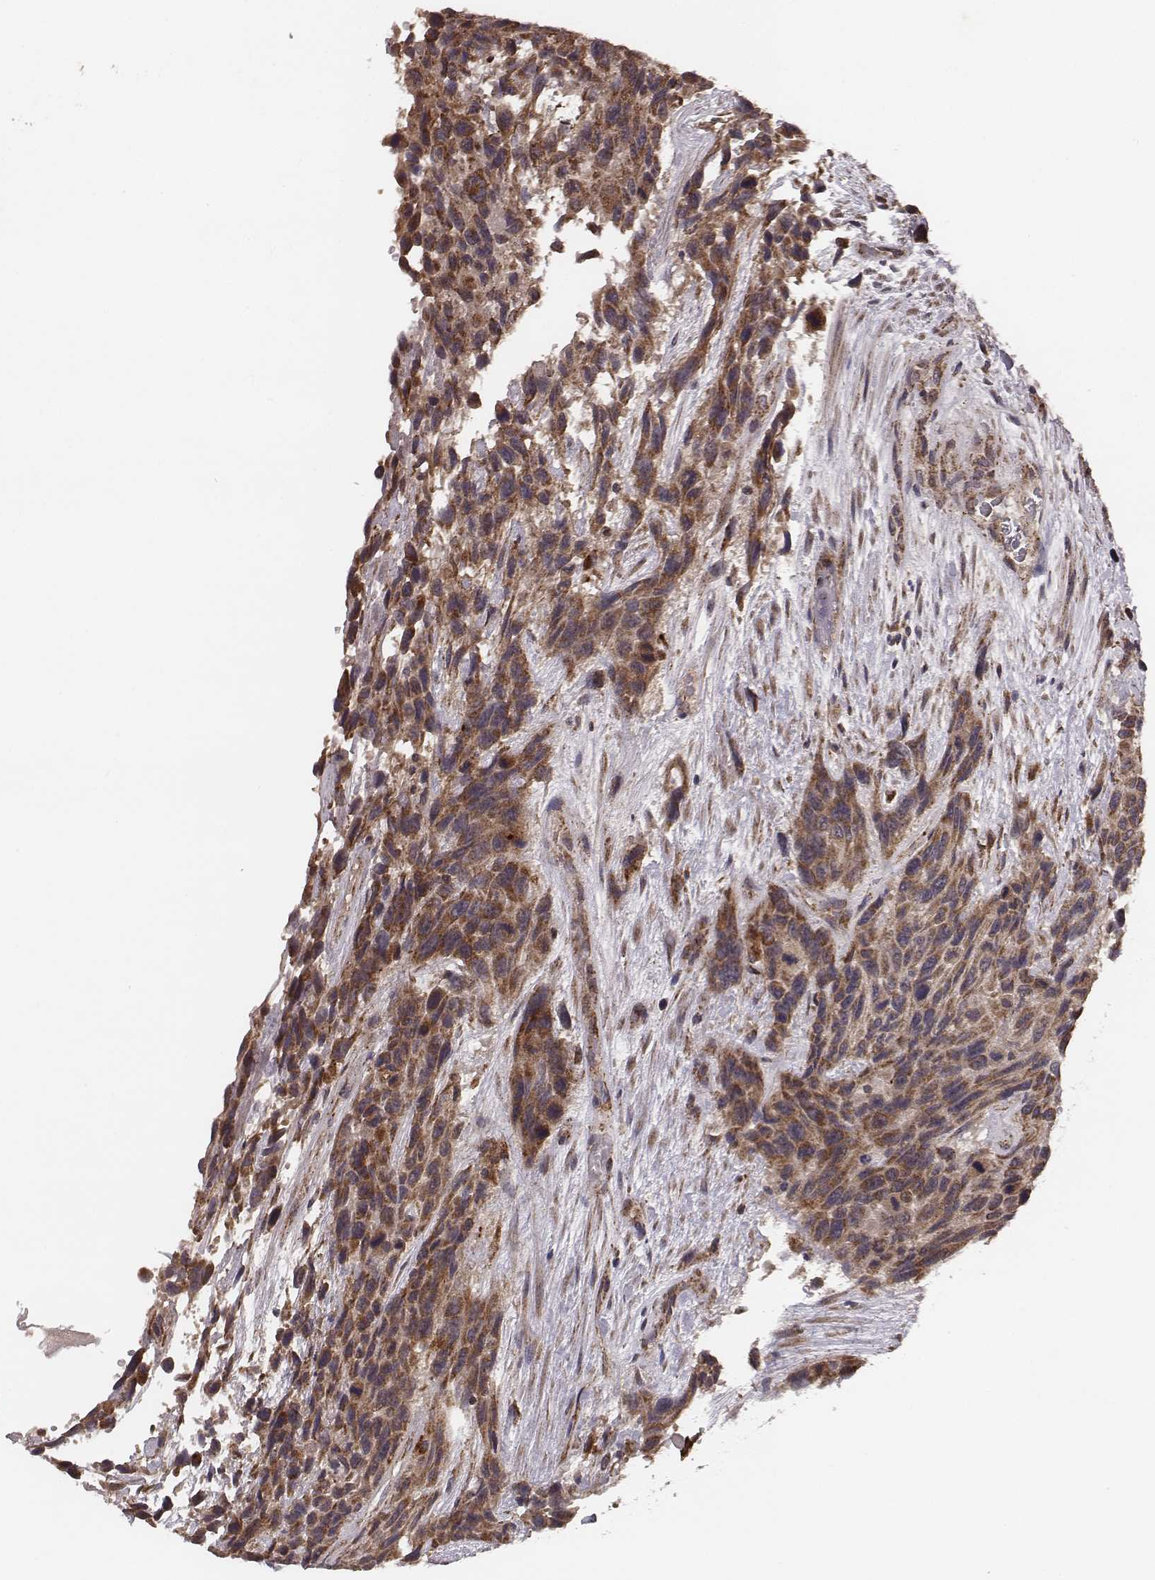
{"staining": {"intensity": "moderate", "quantity": ">75%", "location": "cytoplasmic/membranous"}, "tissue": "urothelial cancer", "cell_type": "Tumor cells", "image_type": "cancer", "snomed": [{"axis": "morphology", "description": "Urothelial carcinoma, High grade"}, {"axis": "topography", "description": "Urinary bladder"}], "caption": "Protein staining displays moderate cytoplasmic/membranous expression in approximately >75% of tumor cells in high-grade urothelial carcinoma. Nuclei are stained in blue.", "gene": "ZDHHC21", "patient": {"sex": "female", "age": 70}}